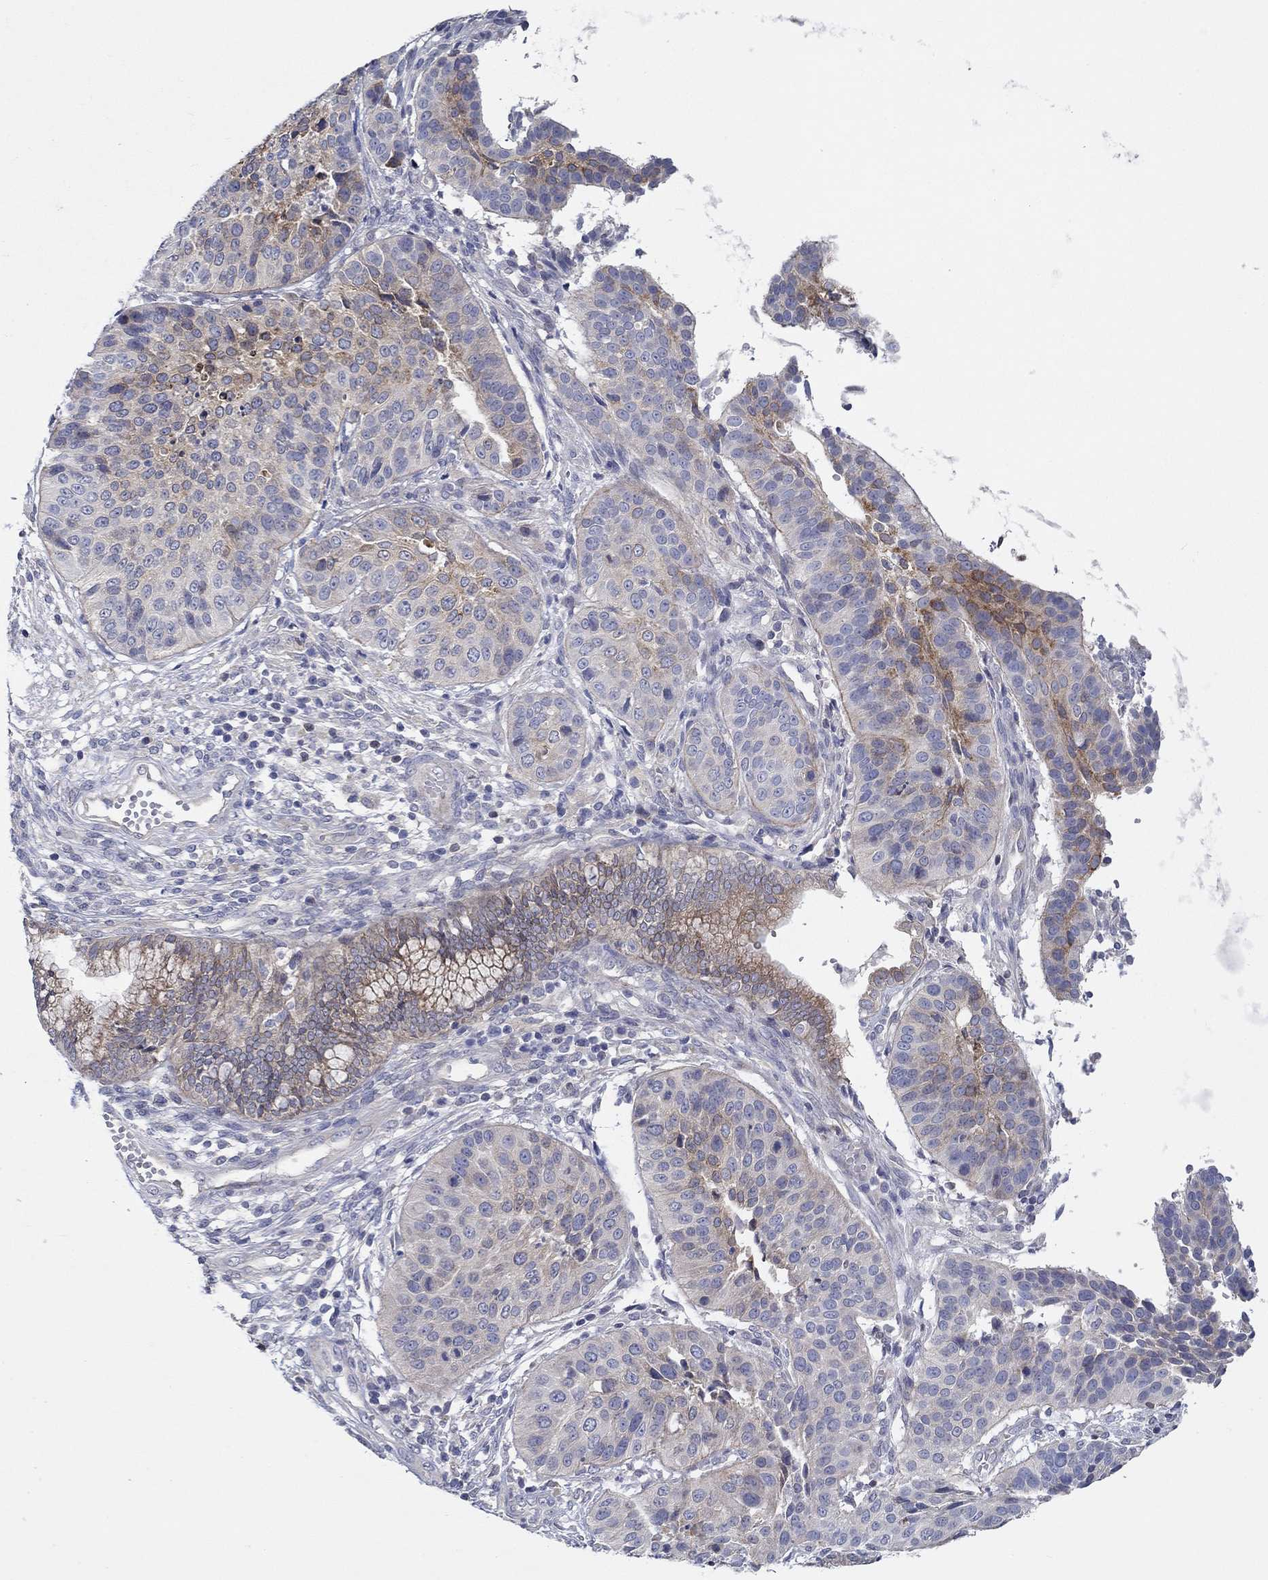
{"staining": {"intensity": "moderate", "quantity": "<25%", "location": "cytoplasmic/membranous"}, "tissue": "cervical cancer", "cell_type": "Tumor cells", "image_type": "cancer", "snomed": [{"axis": "morphology", "description": "Normal tissue, NOS"}, {"axis": "morphology", "description": "Squamous cell carcinoma, NOS"}, {"axis": "topography", "description": "Cervix"}], "caption": "Cervical cancer (squamous cell carcinoma) tissue demonstrates moderate cytoplasmic/membranous staining in approximately <25% of tumor cells, visualized by immunohistochemistry. The protein of interest is shown in brown color, while the nuclei are stained blue.", "gene": "ERMP1", "patient": {"sex": "female", "age": 39}}